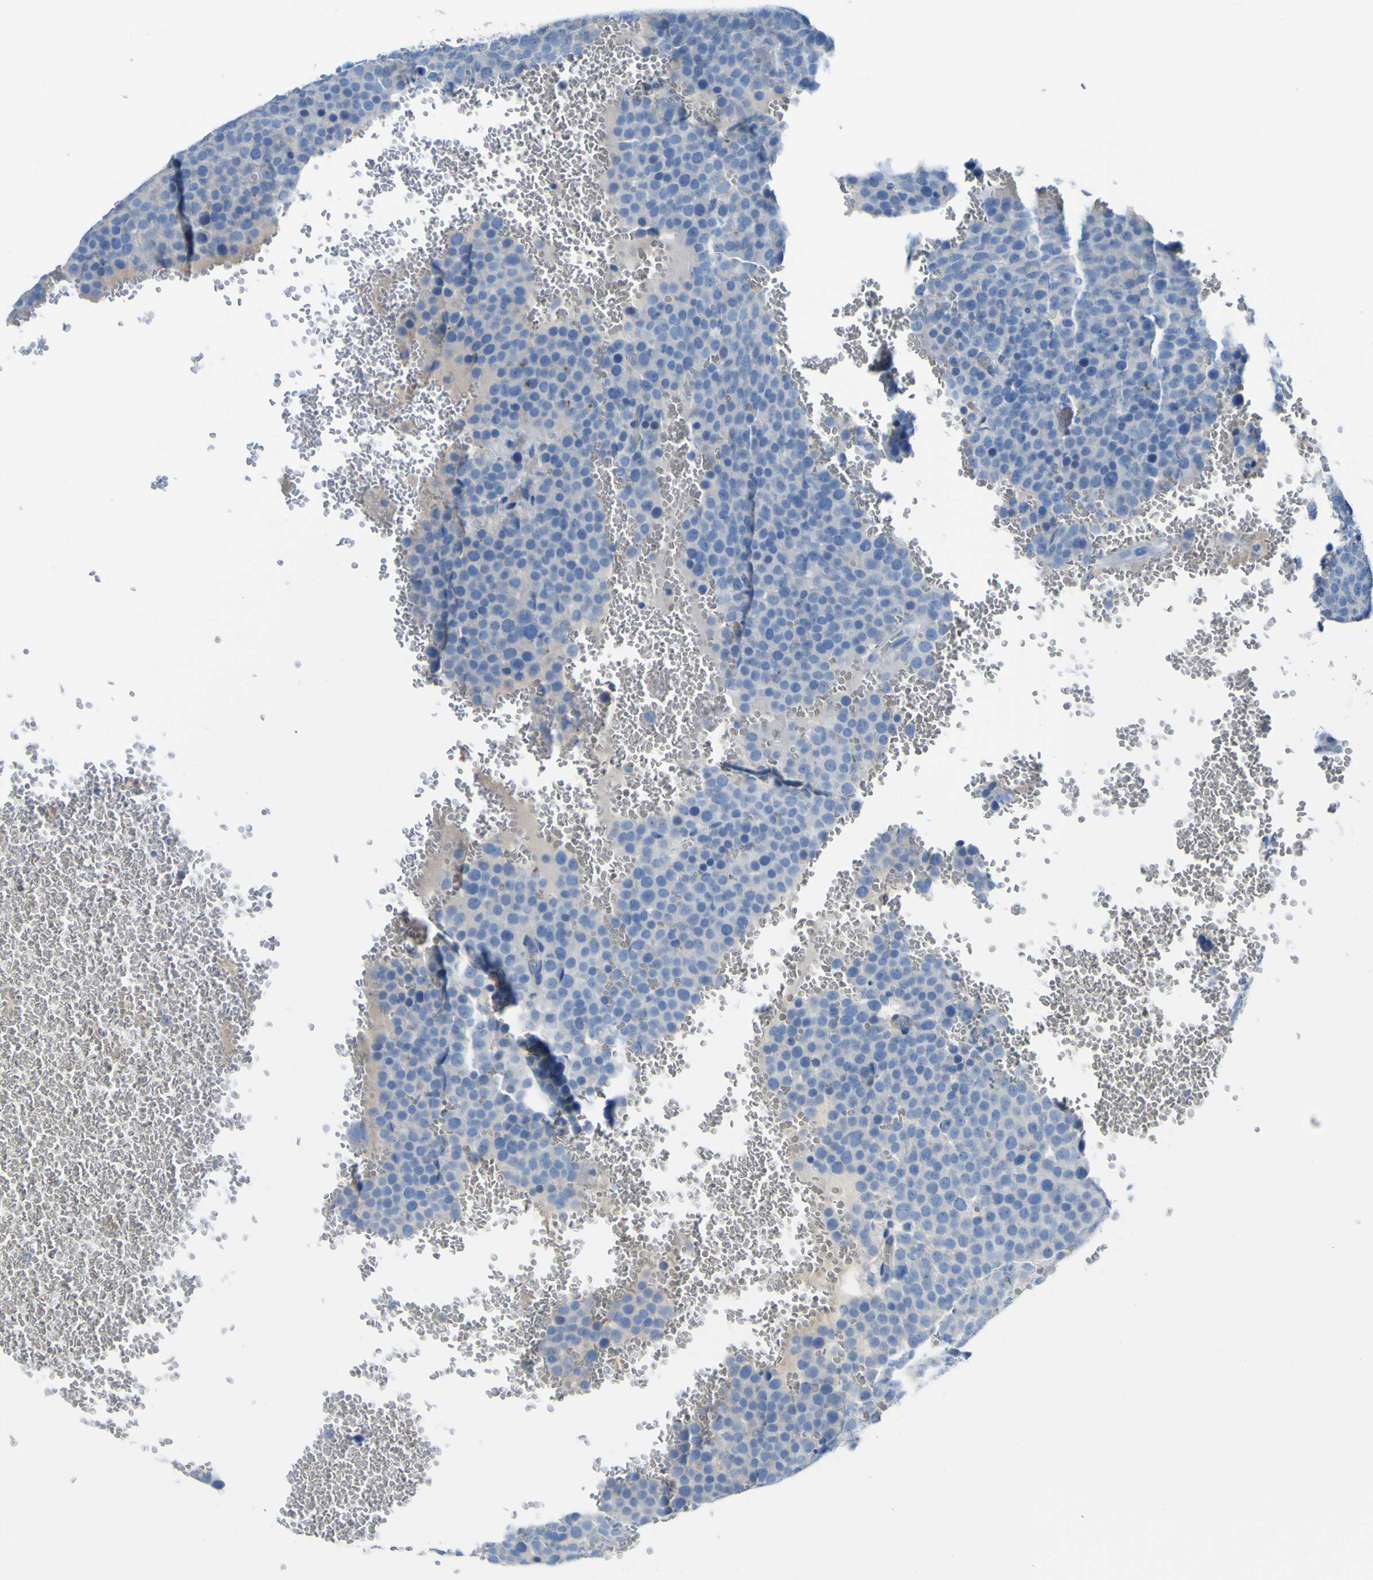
{"staining": {"intensity": "negative", "quantity": "none", "location": "none"}, "tissue": "testis cancer", "cell_type": "Tumor cells", "image_type": "cancer", "snomed": [{"axis": "morphology", "description": "Seminoma, NOS"}, {"axis": "topography", "description": "Testis"}], "caption": "Protein analysis of testis seminoma exhibits no significant expression in tumor cells.", "gene": "ADGRA2", "patient": {"sex": "male", "age": 71}}